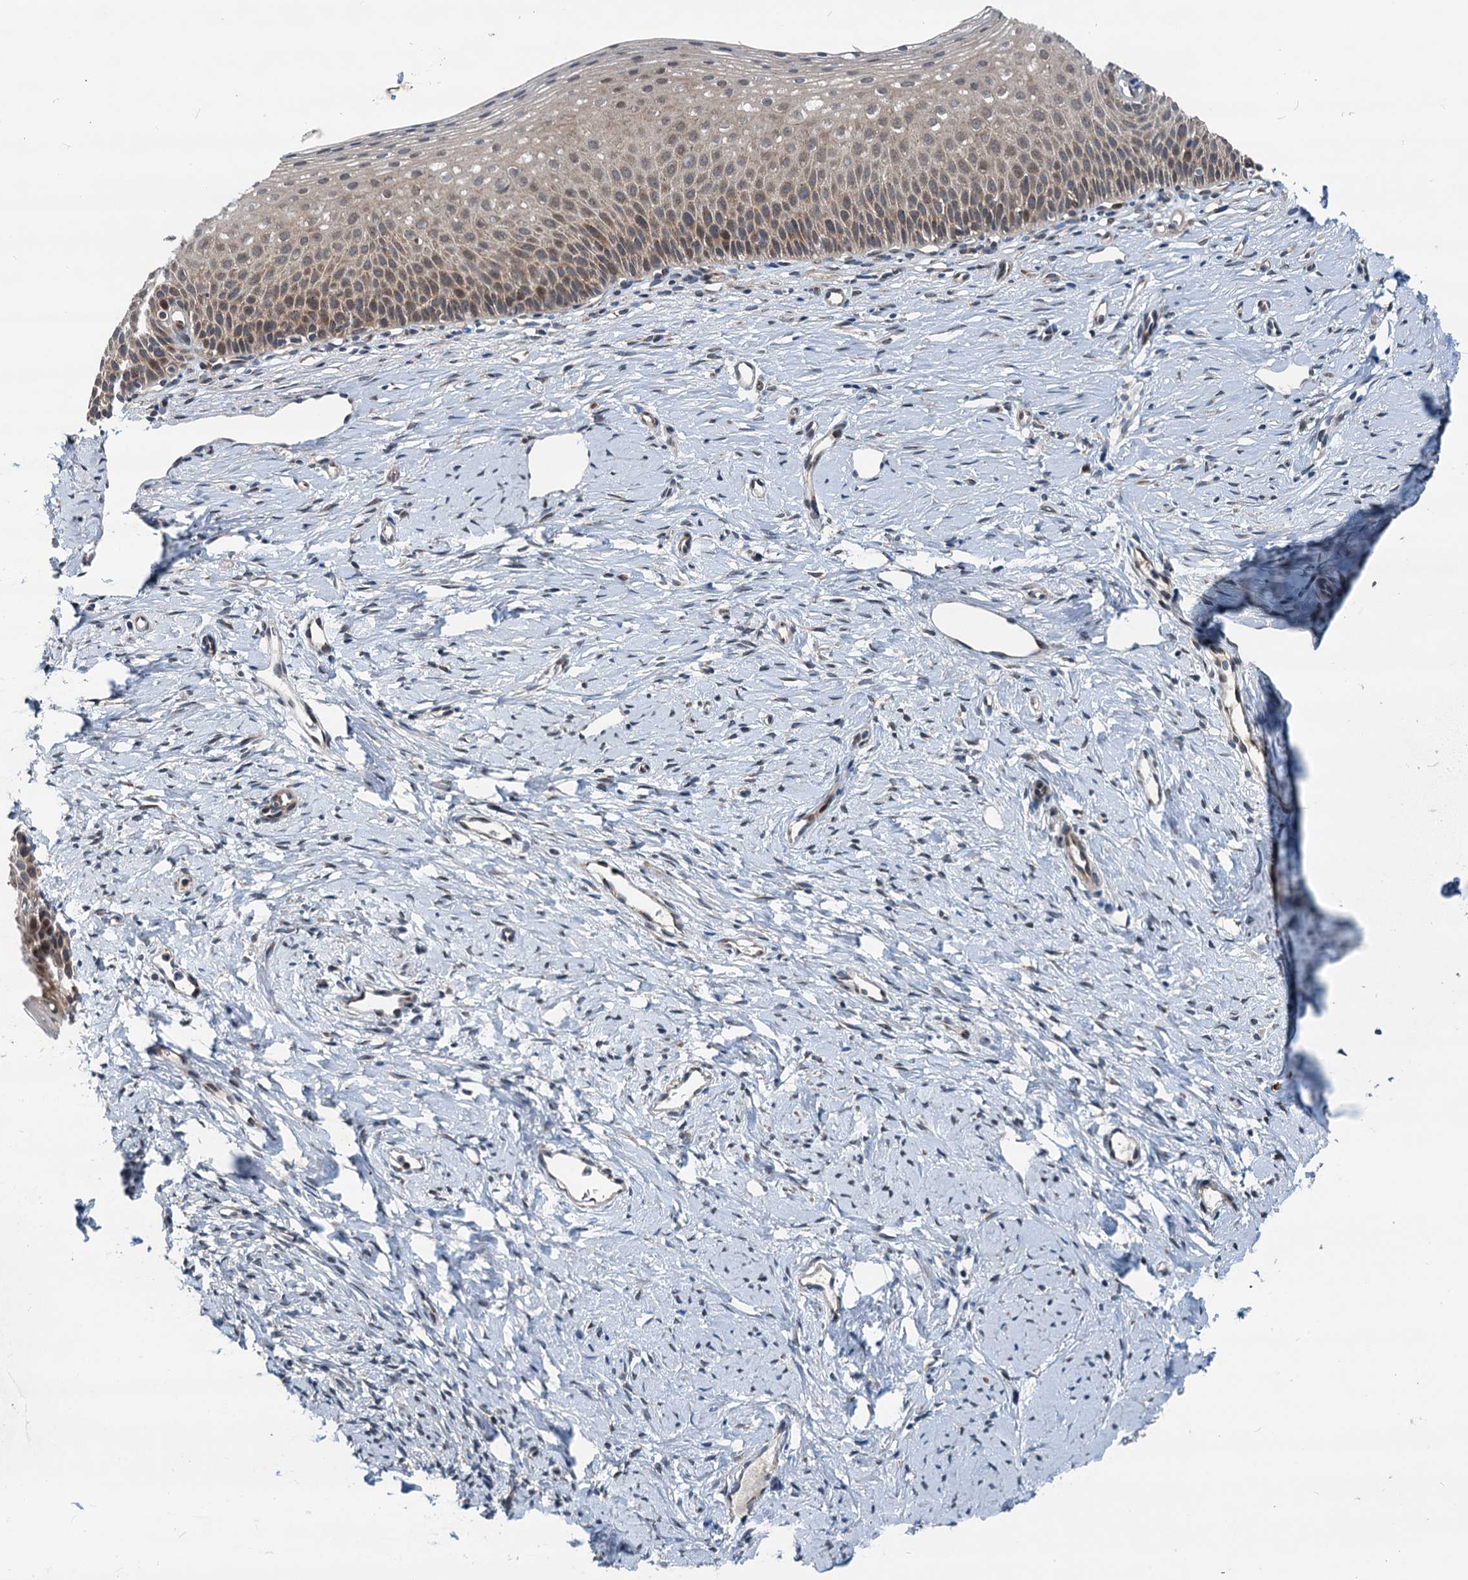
{"staining": {"intensity": "strong", "quantity": ">75%", "location": "cytoplasmic/membranous"}, "tissue": "cervix", "cell_type": "Glandular cells", "image_type": "normal", "snomed": [{"axis": "morphology", "description": "Normal tissue, NOS"}, {"axis": "topography", "description": "Cervix"}], "caption": "A histopathology image of cervix stained for a protein demonstrates strong cytoplasmic/membranous brown staining in glandular cells.", "gene": "DYNC2I2", "patient": {"sex": "female", "age": 36}}